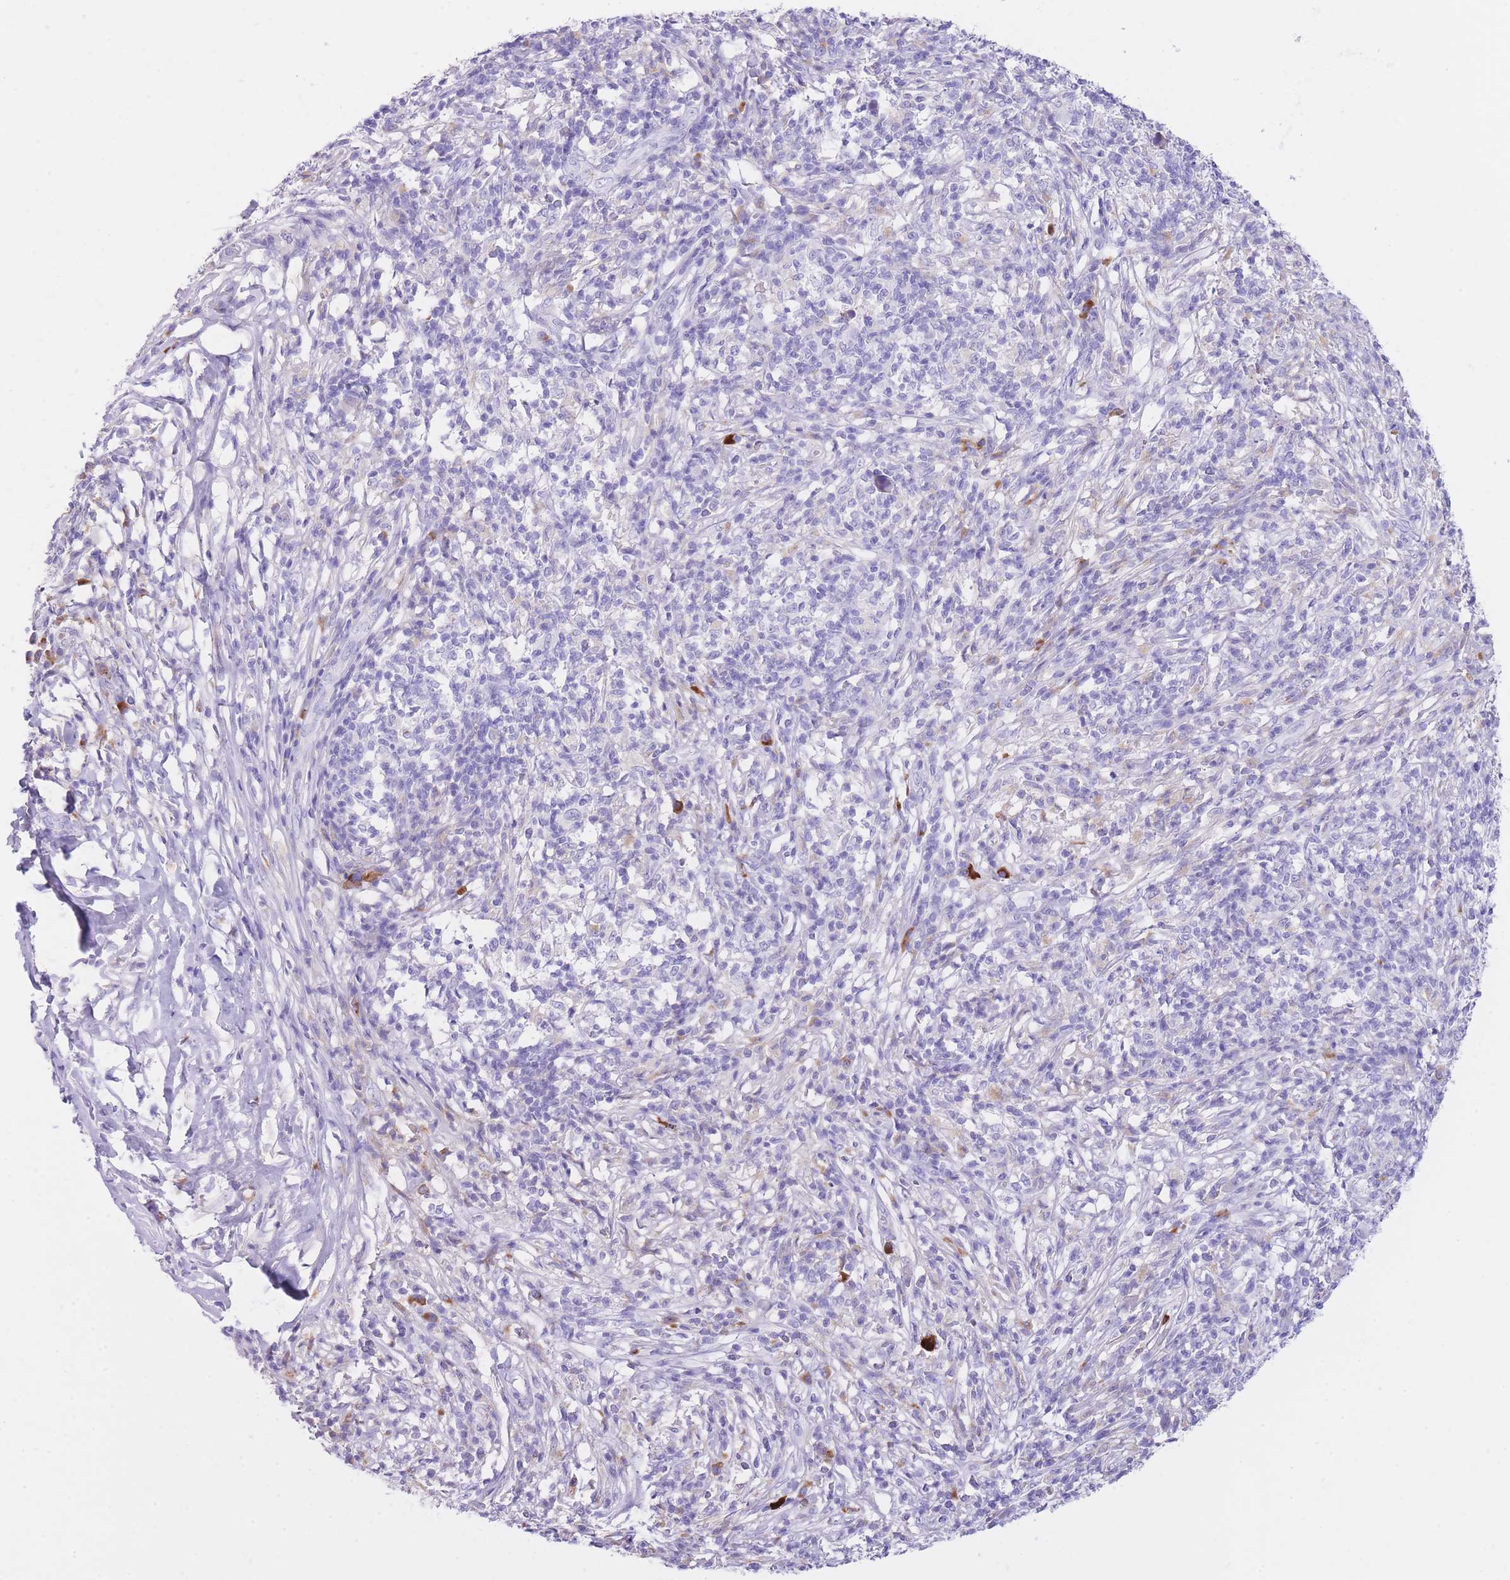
{"staining": {"intensity": "negative", "quantity": "none", "location": "none"}, "tissue": "melanoma", "cell_type": "Tumor cells", "image_type": "cancer", "snomed": [{"axis": "morphology", "description": "Malignant melanoma, NOS"}, {"axis": "topography", "description": "Skin"}], "caption": "IHC image of neoplastic tissue: human melanoma stained with DAB demonstrates no significant protein staining in tumor cells. (Immunohistochemistry, brightfield microscopy, high magnification).", "gene": "PLBD1", "patient": {"sex": "male", "age": 66}}